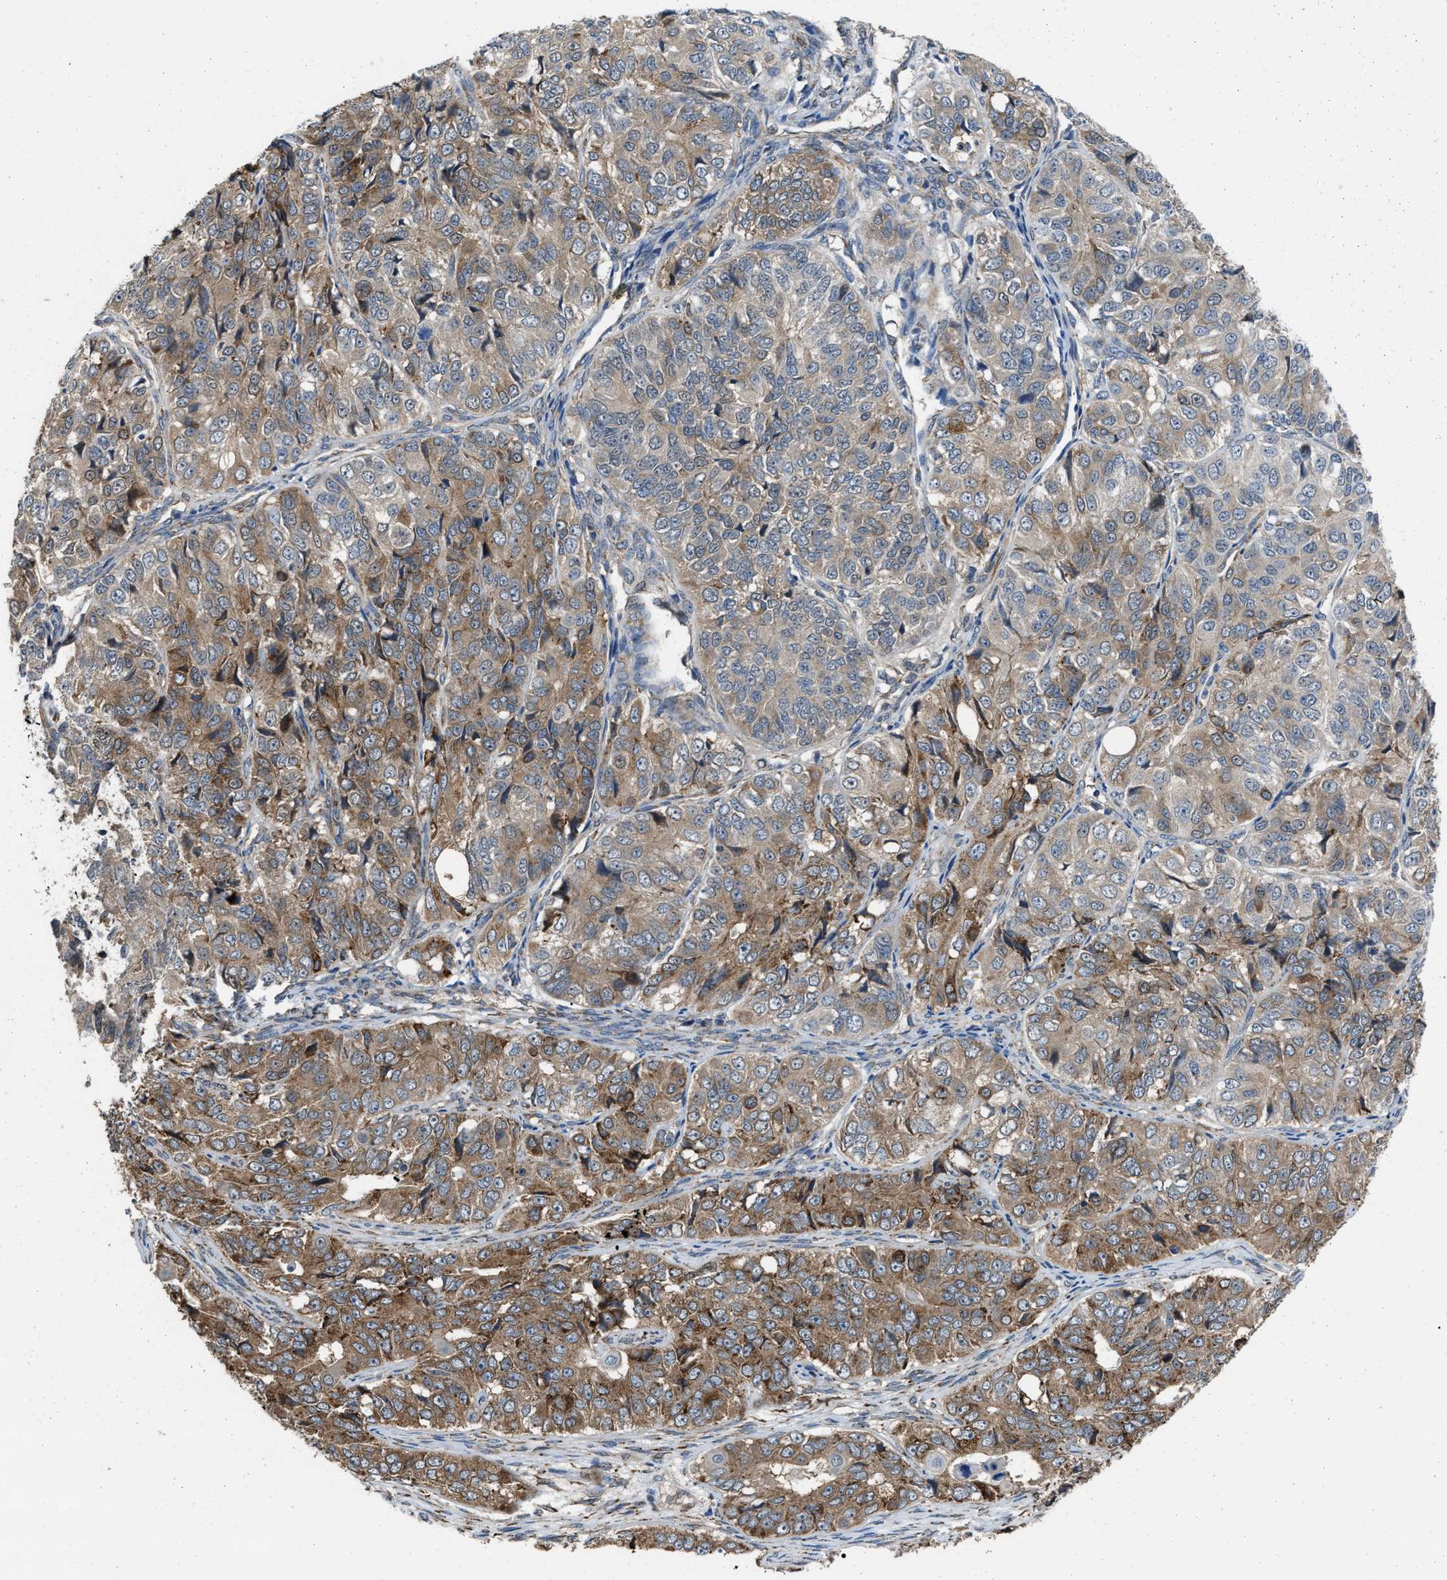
{"staining": {"intensity": "moderate", "quantity": "25%-75%", "location": "cytoplasmic/membranous"}, "tissue": "ovarian cancer", "cell_type": "Tumor cells", "image_type": "cancer", "snomed": [{"axis": "morphology", "description": "Carcinoma, endometroid"}, {"axis": "topography", "description": "Ovary"}], "caption": "An image of ovarian cancer (endometroid carcinoma) stained for a protein exhibits moderate cytoplasmic/membranous brown staining in tumor cells.", "gene": "SELENOM", "patient": {"sex": "female", "age": 51}}